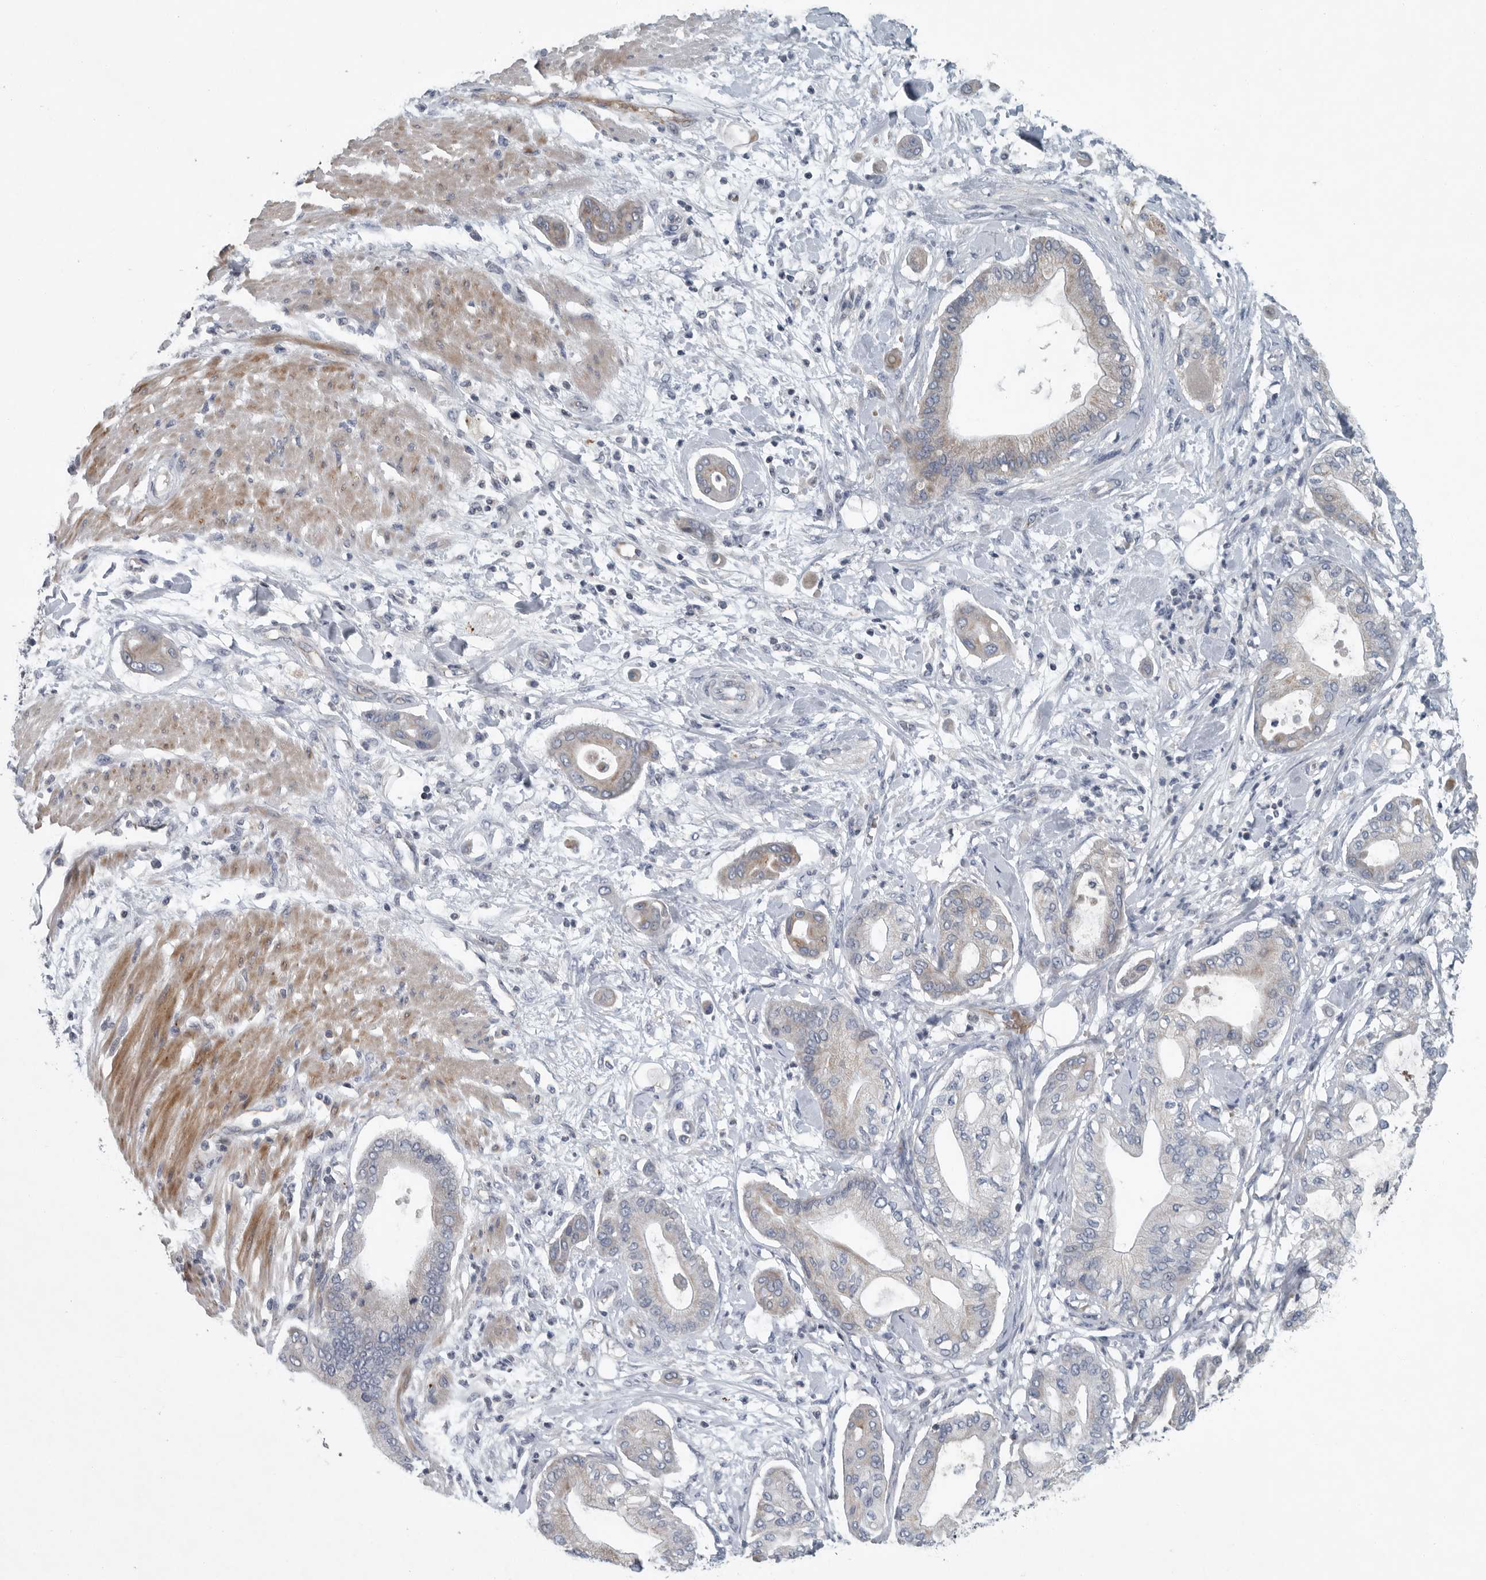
{"staining": {"intensity": "weak", "quantity": "25%-75%", "location": "cytoplasmic/membranous"}, "tissue": "pancreatic cancer", "cell_type": "Tumor cells", "image_type": "cancer", "snomed": [{"axis": "morphology", "description": "Adenocarcinoma, NOS"}, {"axis": "morphology", "description": "Adenocarcinoma, metastatic, NOS"}, {"axis": "topography", "description": "Lymph node"}, {"axis": "topography", "description": "Pancreas"}, {"axis": "topography", "description": "Duodenum"}], "caption": "The immunohistochemical stain labels weak cytoplasmic/membranous expression in tumor cells of pancreatic cancer tissue. The staining was performed using DAB to visualize the protein expression in brown, while the nuclei were stained in blue with hematoxylin (Magnification: 20x).", "gene": "MPP3", "patient": {"sex": "female", "age": 64}}